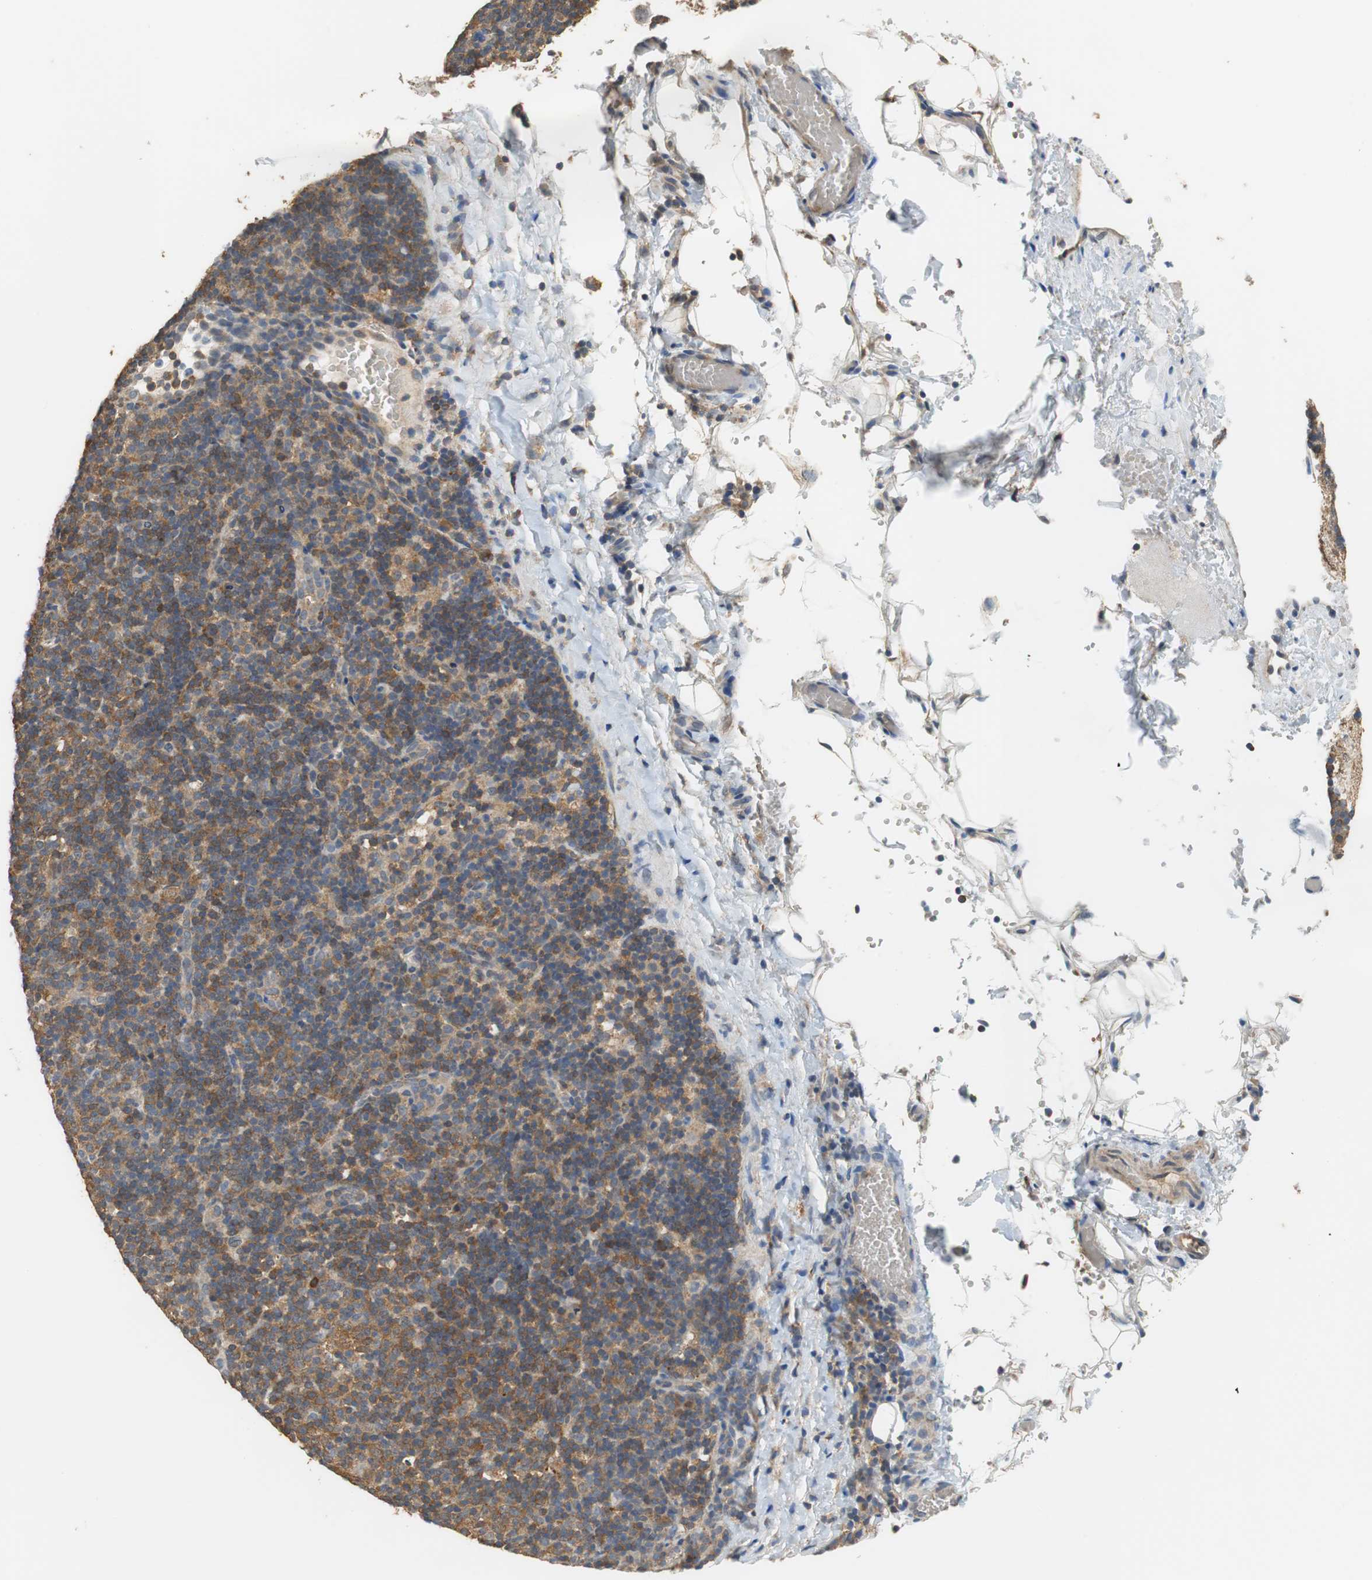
{"staining": {"intensity": "moderate", "quantity": ">75%", "location": "cytoplasmic/membranous"}, "tissue": "lymphoma", "cell_type": "Tumor cells", "image_type": "cancer", "snomed": [{"axis": "morphology", "description": "Hodgkin's disease, NOS"}, {"axis": "topography", "description": "Lymph node"}], "caption": "Lymphoma tissue displays moderate cytoplasmic/membranous expression in approximately >75% of tumor cells, visualized by immunohistochemistry.", "gene": "UBQLN2", "patient": {"sex": "female", "age": 57}}